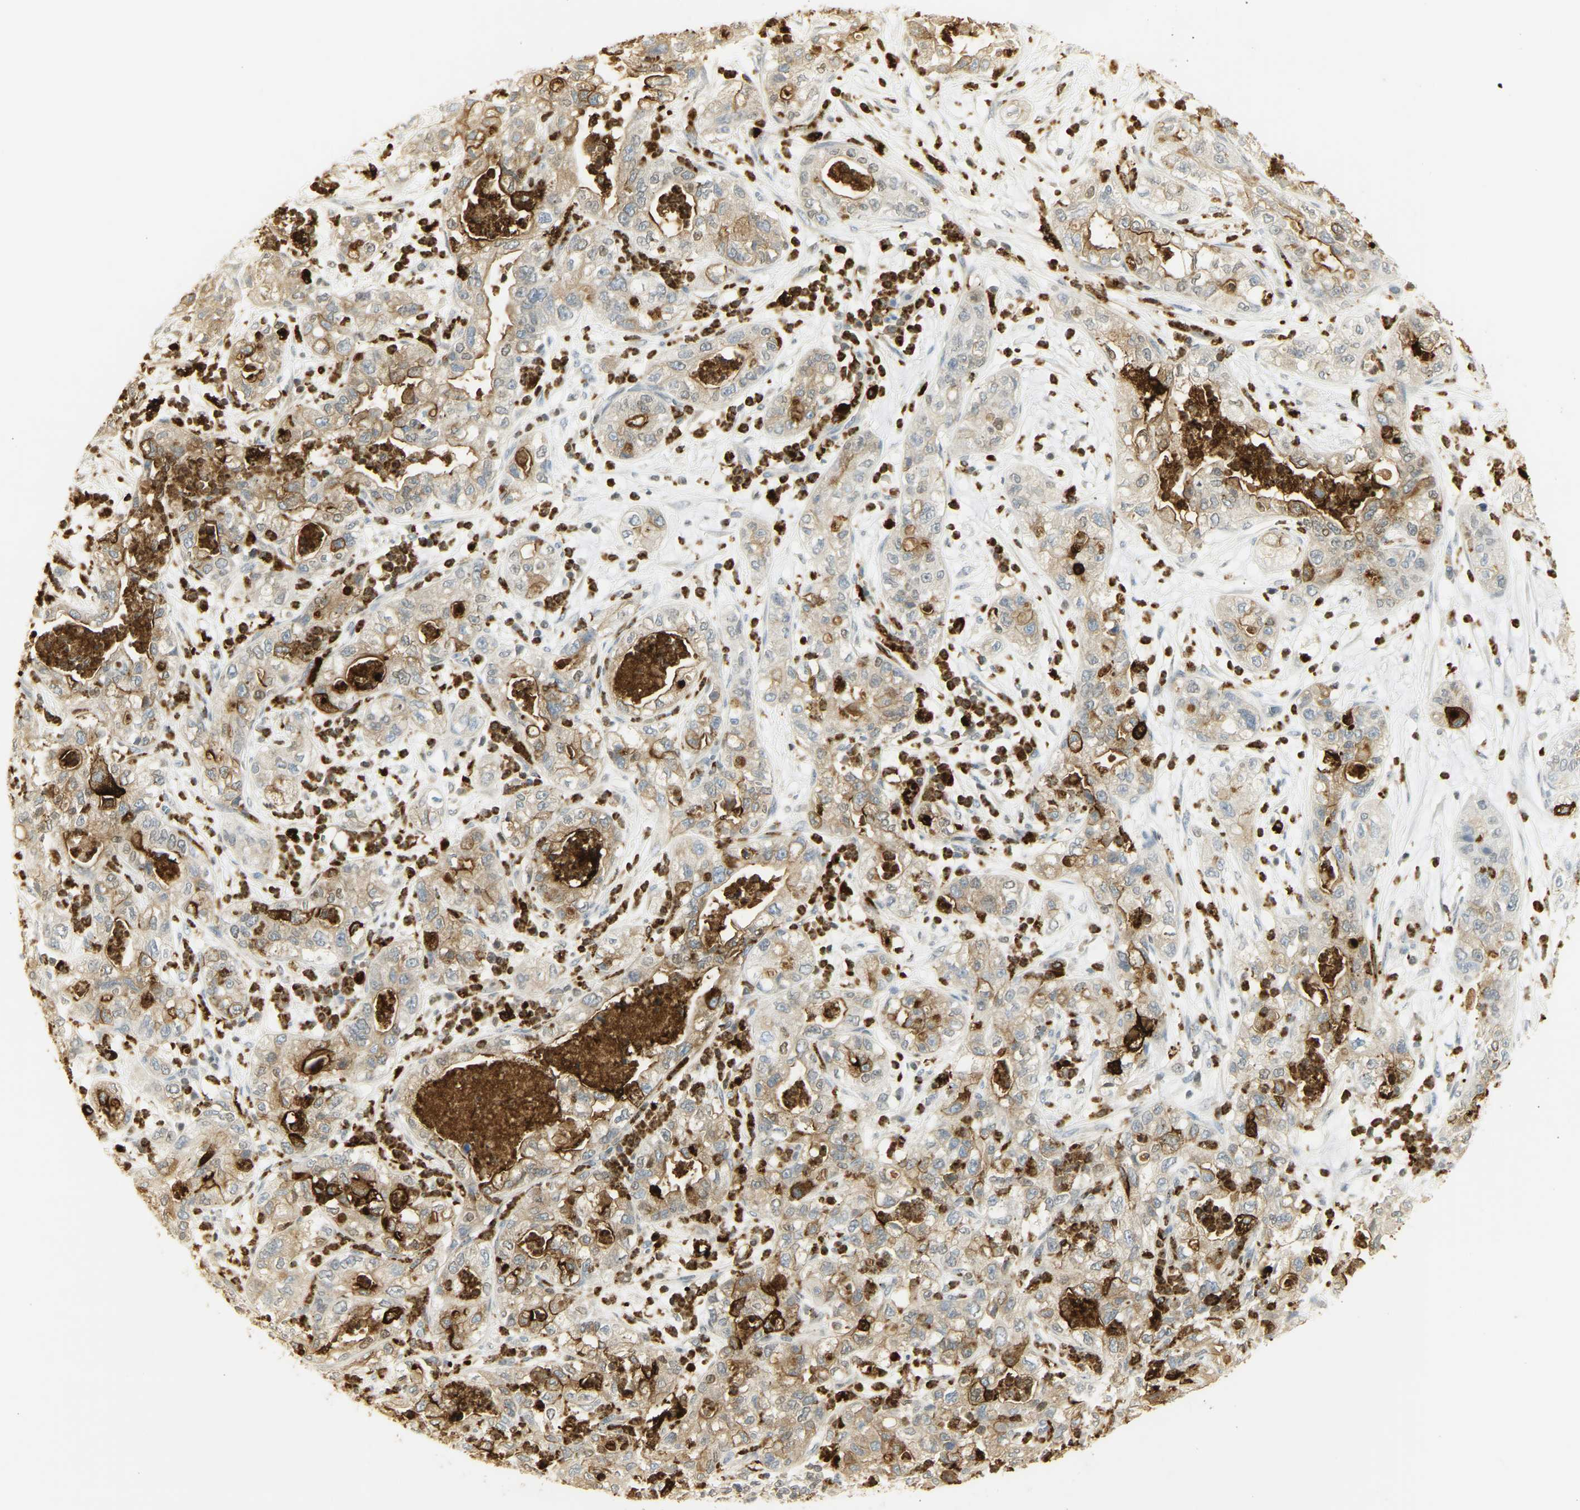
{"staining": {"intensity": "moderate", "quantity": ">75%", "location": "cytoplasmic/membranous"}, "tissue": "pancreatic cancer", "cell_type": "Tumor cells", "image_type": "cancer", "snomed": [{"axis": "morphology", "description": "Adenocarcinoma, NOS"}, {"axis": "topography", "description": "Pancreas"}], "caption": "Human pancreatic cancer (adenocarcinoma) stained for a protein (brown) exhibits moderate cytoplasmic/membranous positive staining in approximately >75% of tumor cells.", "gene": "CEACAM5", "patient": {"sex": "female", "age": 78}}